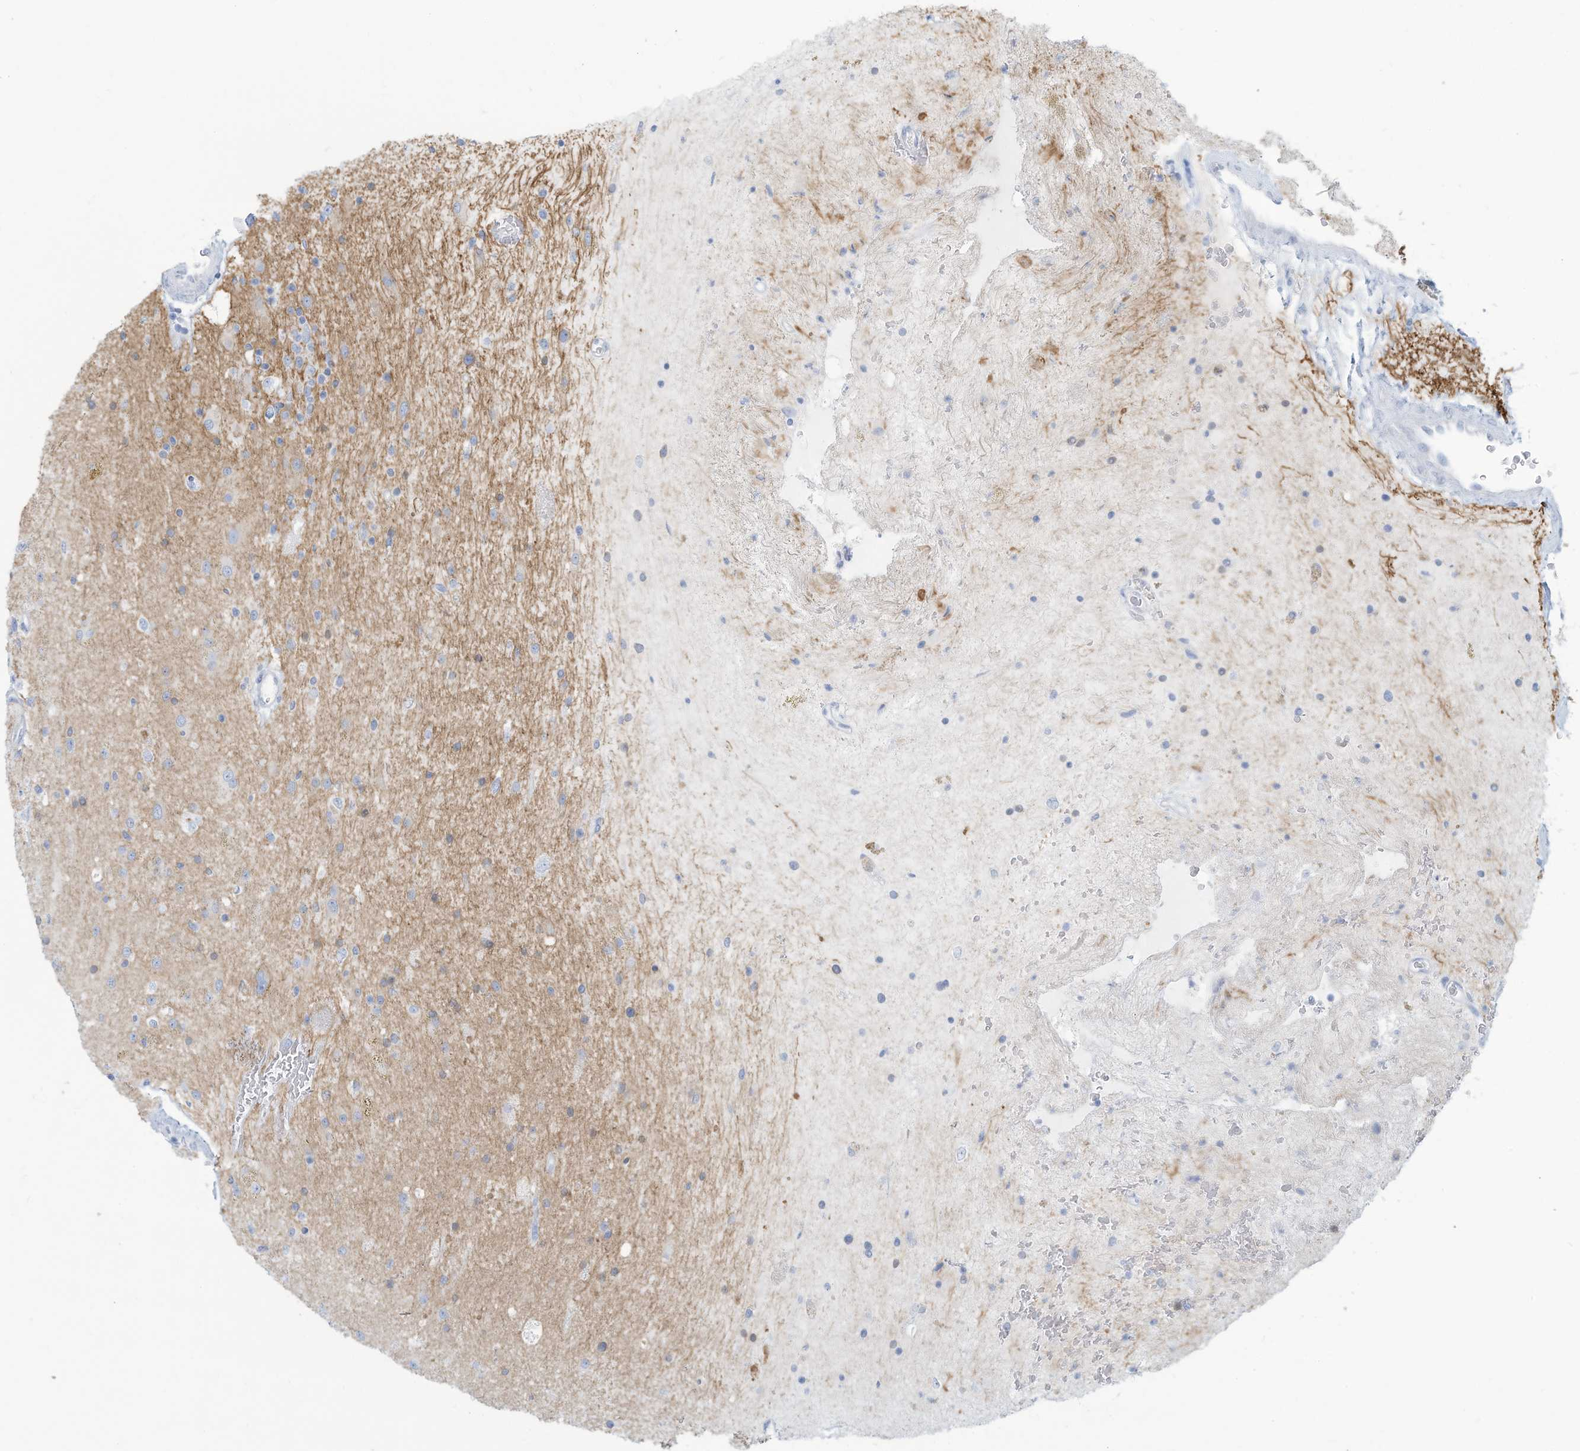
{"staining": {"intensity": "negative", "quantity": "none", "location": "none"}, "tissue": "glioma", "cell_type": "Tumor cells", "image_type": "cancer", "snomed": [{"axis": "morphology", "description": "Glioma, malignant, High grade"}, {"axis": "topography", "description": "Brain"}], "caption": "Immunohistochemistry (IHC) image of glioma stained for a protein (brown), which displays no expression in tumor cells.", "gene": "ERI2", "patient": {"sex": "male", "age": 34}}